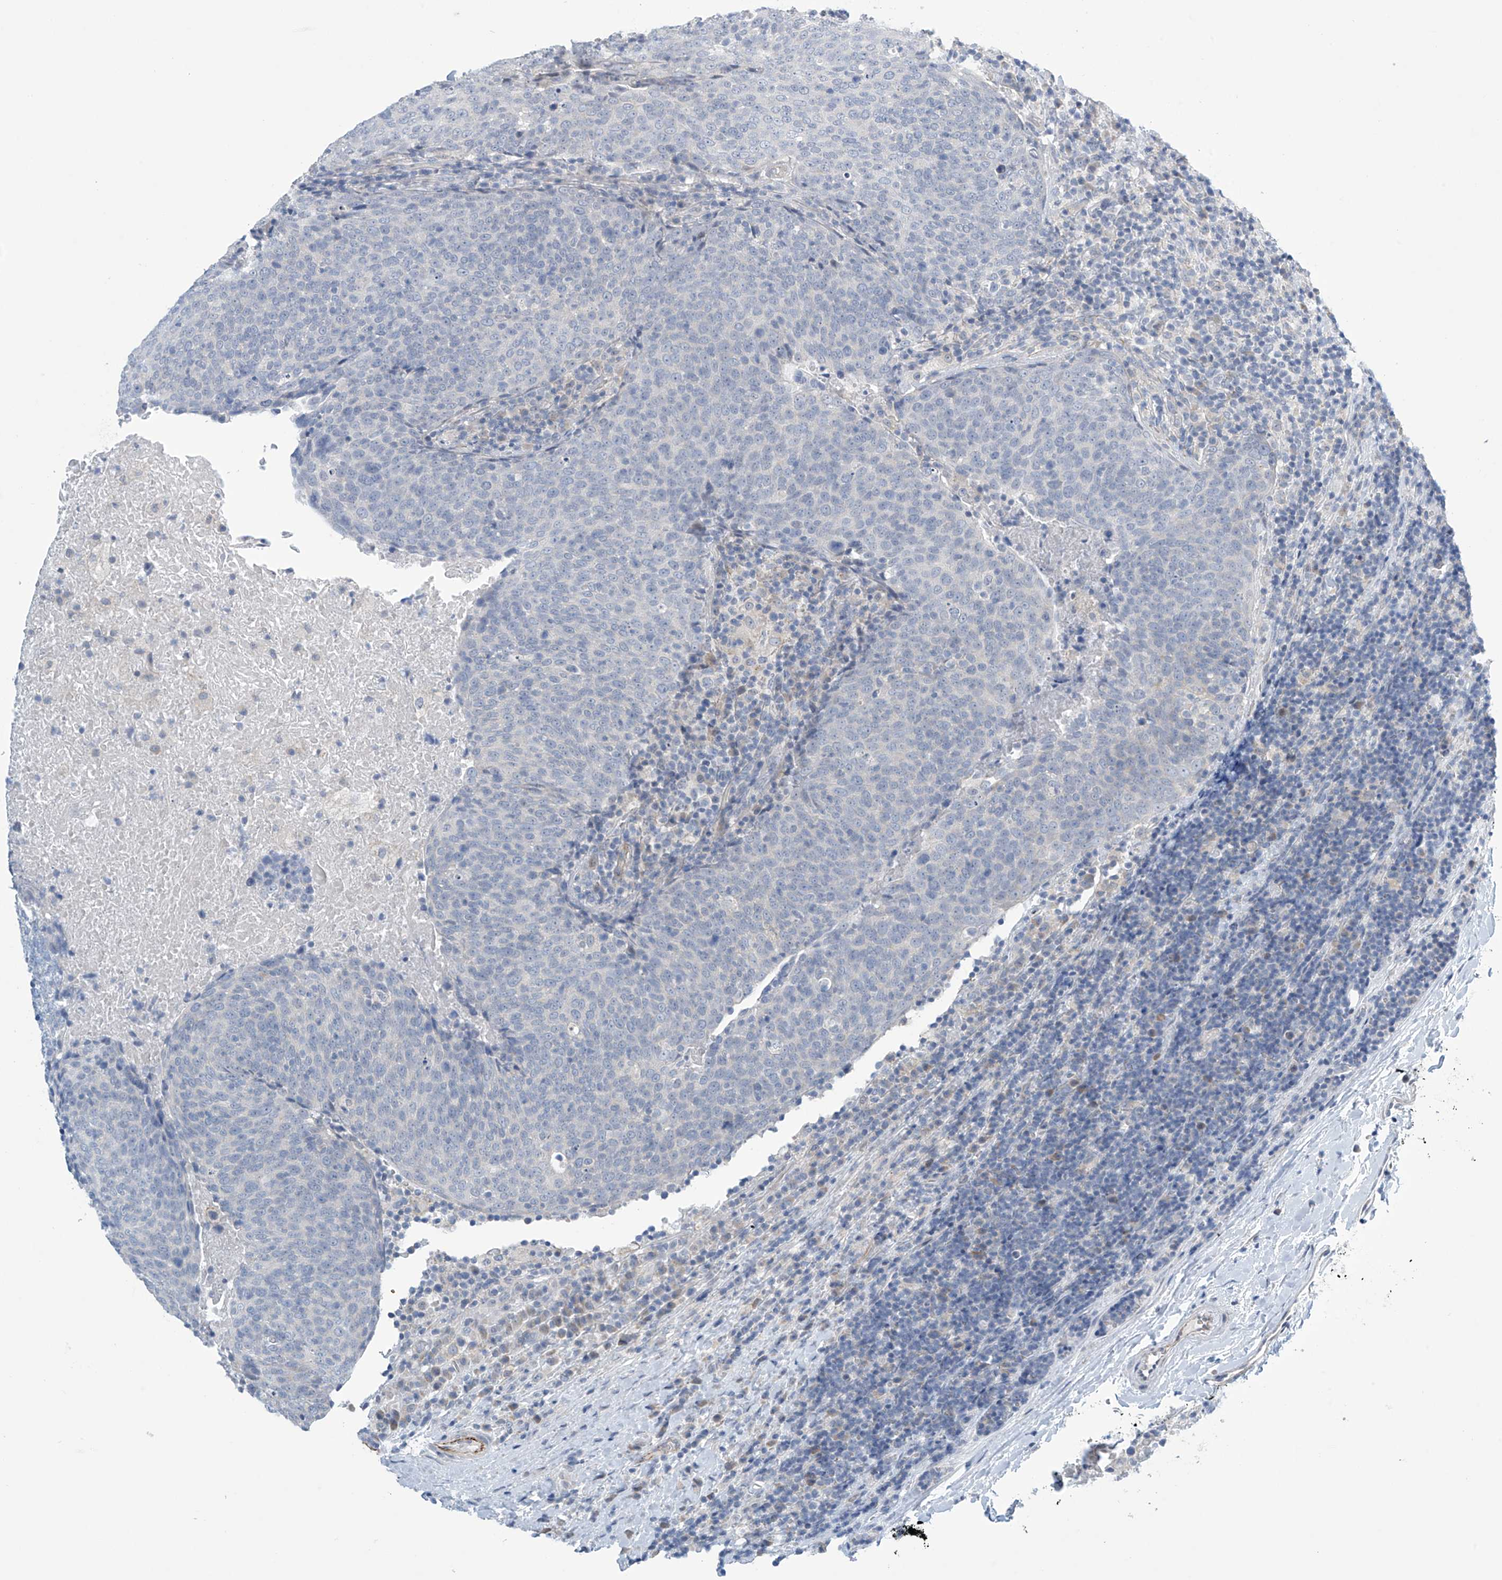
{"staining": {"intensity": "negative", "quantity": "none", "location": "none"}, "tissue": "head and neck cancer", "cell_type": "Tumor cells", "image_type": "cancer", "snomed": [{"axis": "morphology", "description": "Squamous cell carcinoma, NOS"}, {"axis": "morphology", "description": "Squamous cell carcinoma, metastatic, NOS"}, {"axis": "topography", "description": "Lymph node"}, {"axis": "topography", "description": "Head-Neck"}], "caption": "There is no significant staining in tumor cells of head and neck metastatic squamous cell carcinoma. Nuclei are stained in blue.", "gene": "SLC35A5", "patient": {"sex": "male", "age": 62}}